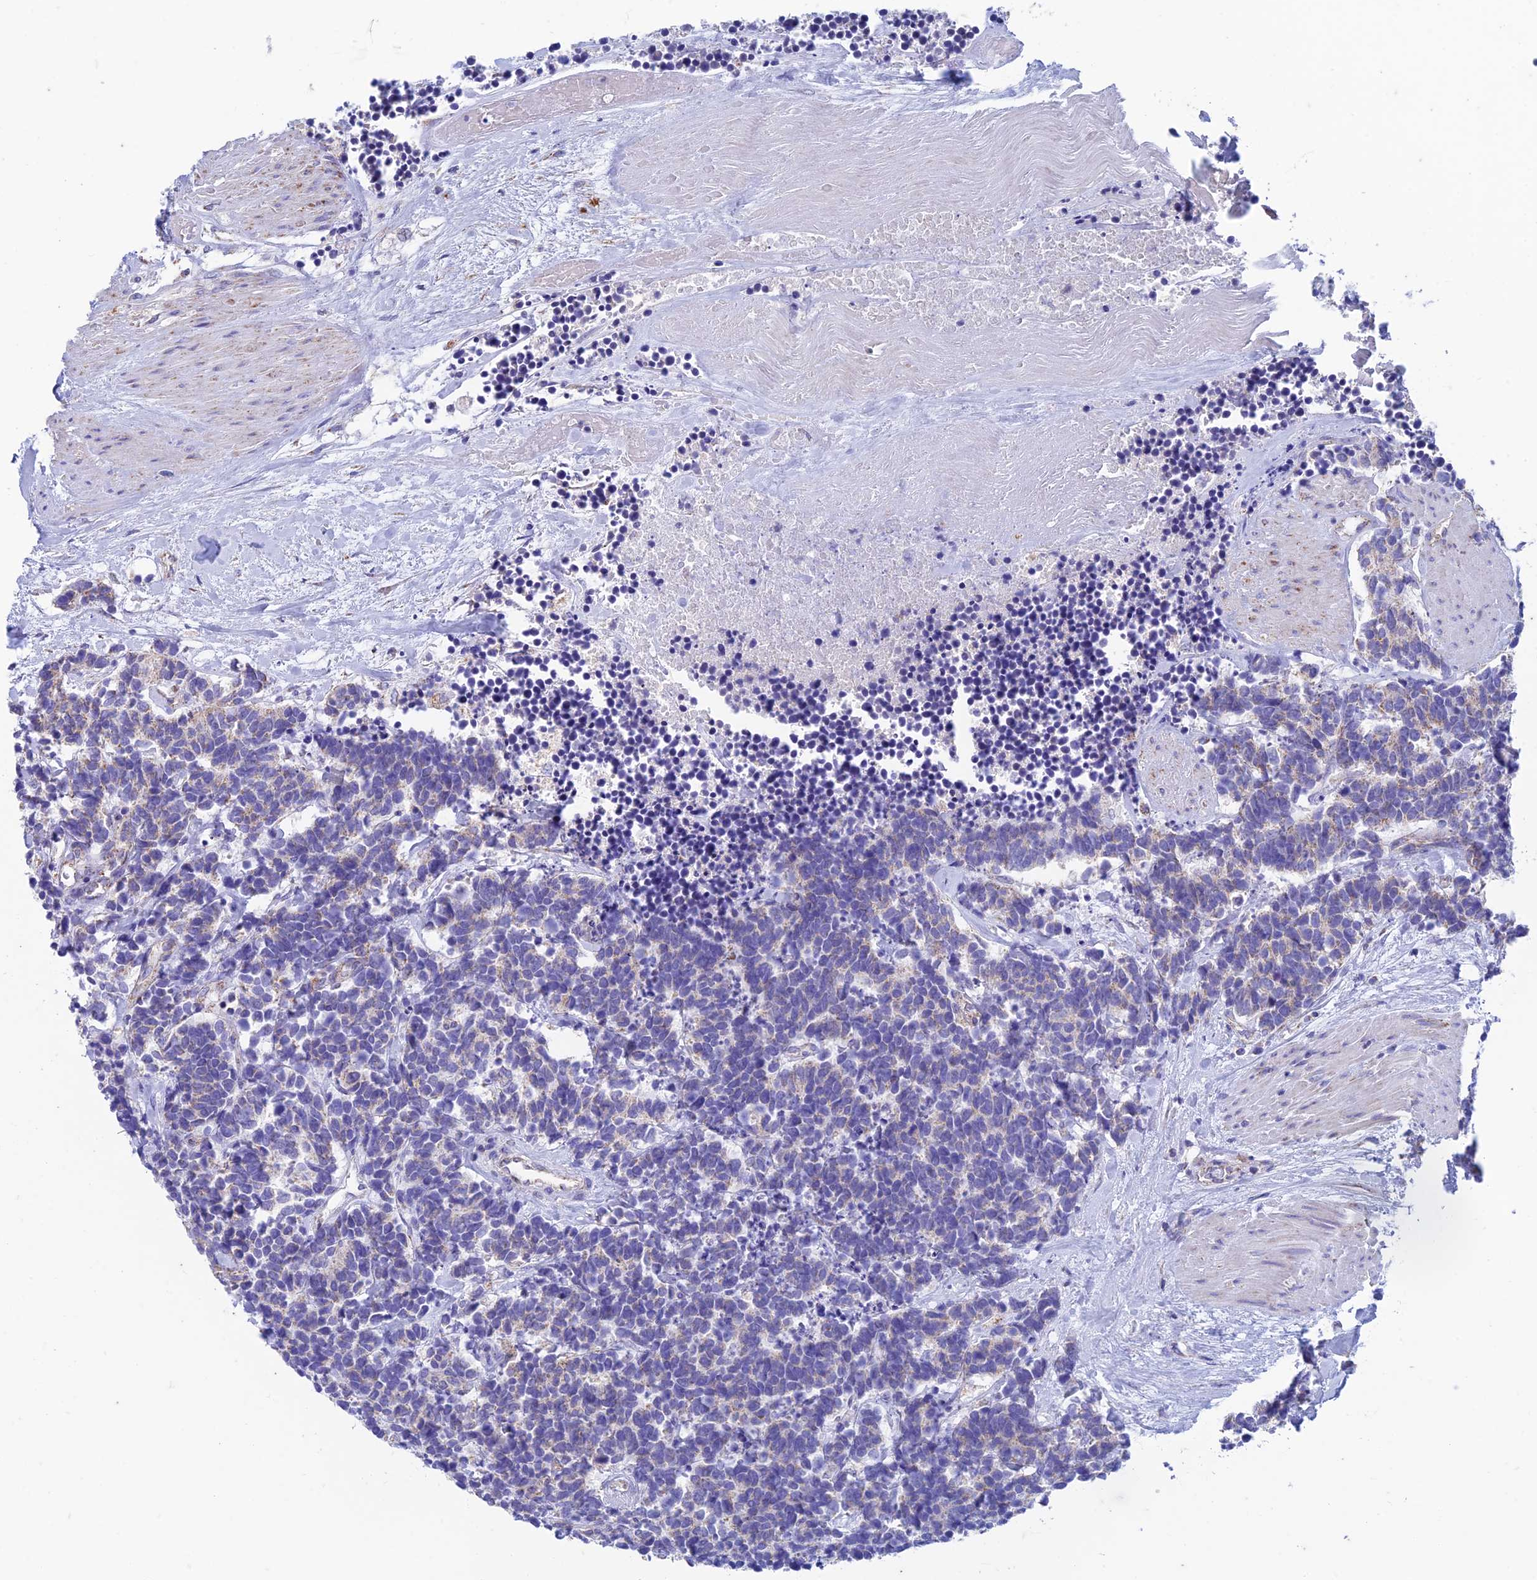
{"staining": {"intensity": "negative", "quantity": "none", "location": "none"}, "tissue": "carcinoid", "cell_type": "Tumor cells", "image_type": "cancer", "snomed": [{"axis": "morphology", "description": "Carcinoma, NOS"}, {"axis": "morphology", "description": "Carcinoid, malignant, NOS"}, {"axis": "topography", "description": "Urinary bladder"}], "caption": "DAB immunohistochemical staining of human carcinoid demonstrates no significant expression in tumor cells.", "gene": "ZNF181", "patient": {"sex": "male", "age": 57}}